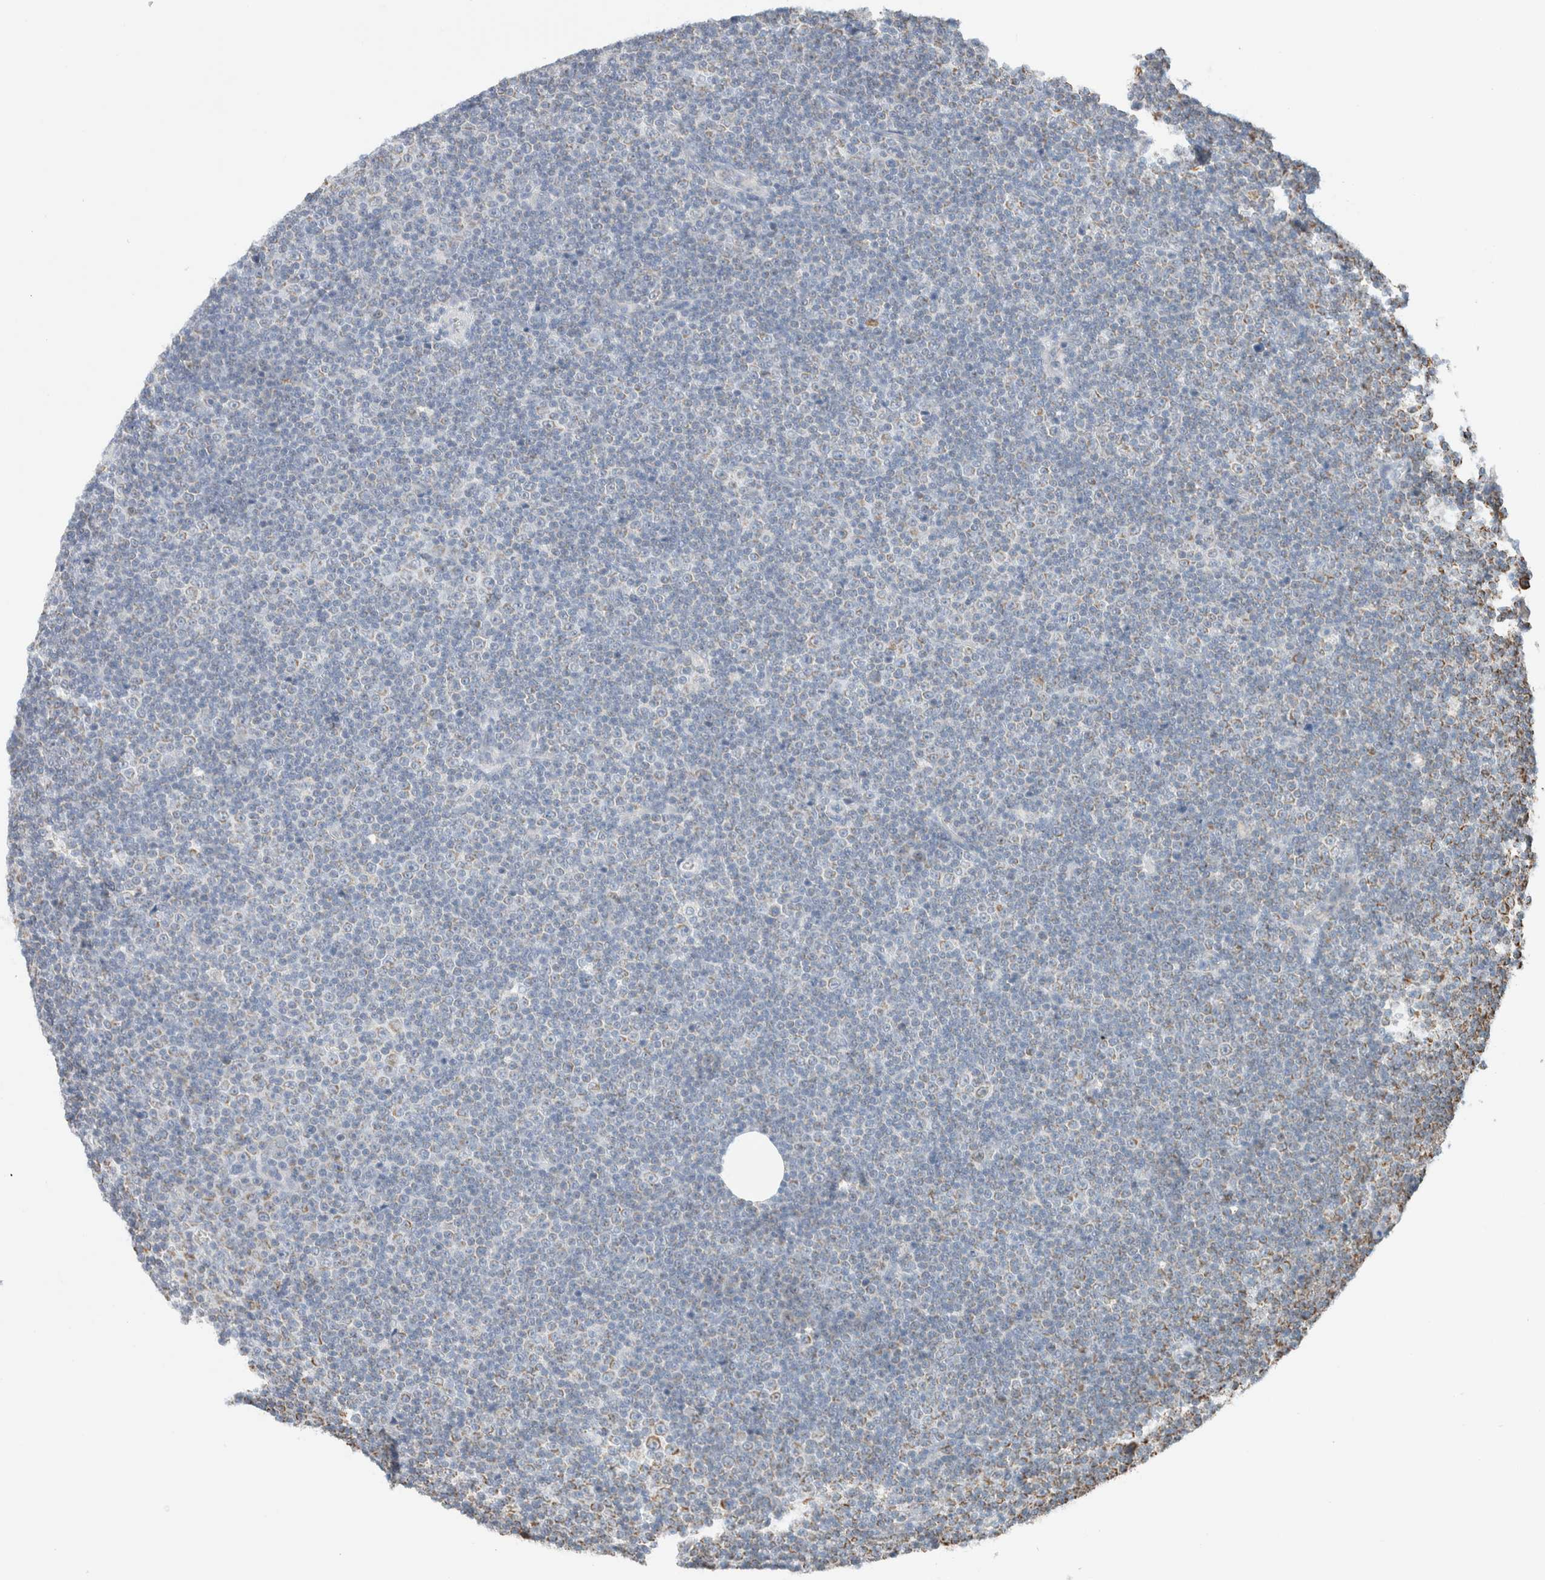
{"staining": {"intensity": "negative", "quantity": "none", "location": "none"}, "tissue": "lymphoma", "cell_type": "Tumor cells", "image_type": "cancer", "snomed": [{"axis": "morphology", "description": "Malignant lymphoma, non-Hodgkin's type, Low grade"}, {"axis": "topography", "description": "Lymph node"}], "caption": "Protein analysis of lymphoma exhibits no significant positivity in tumor cells.", "gene": "HDHD3", "patient": {"sex": "female", "age": 67}}